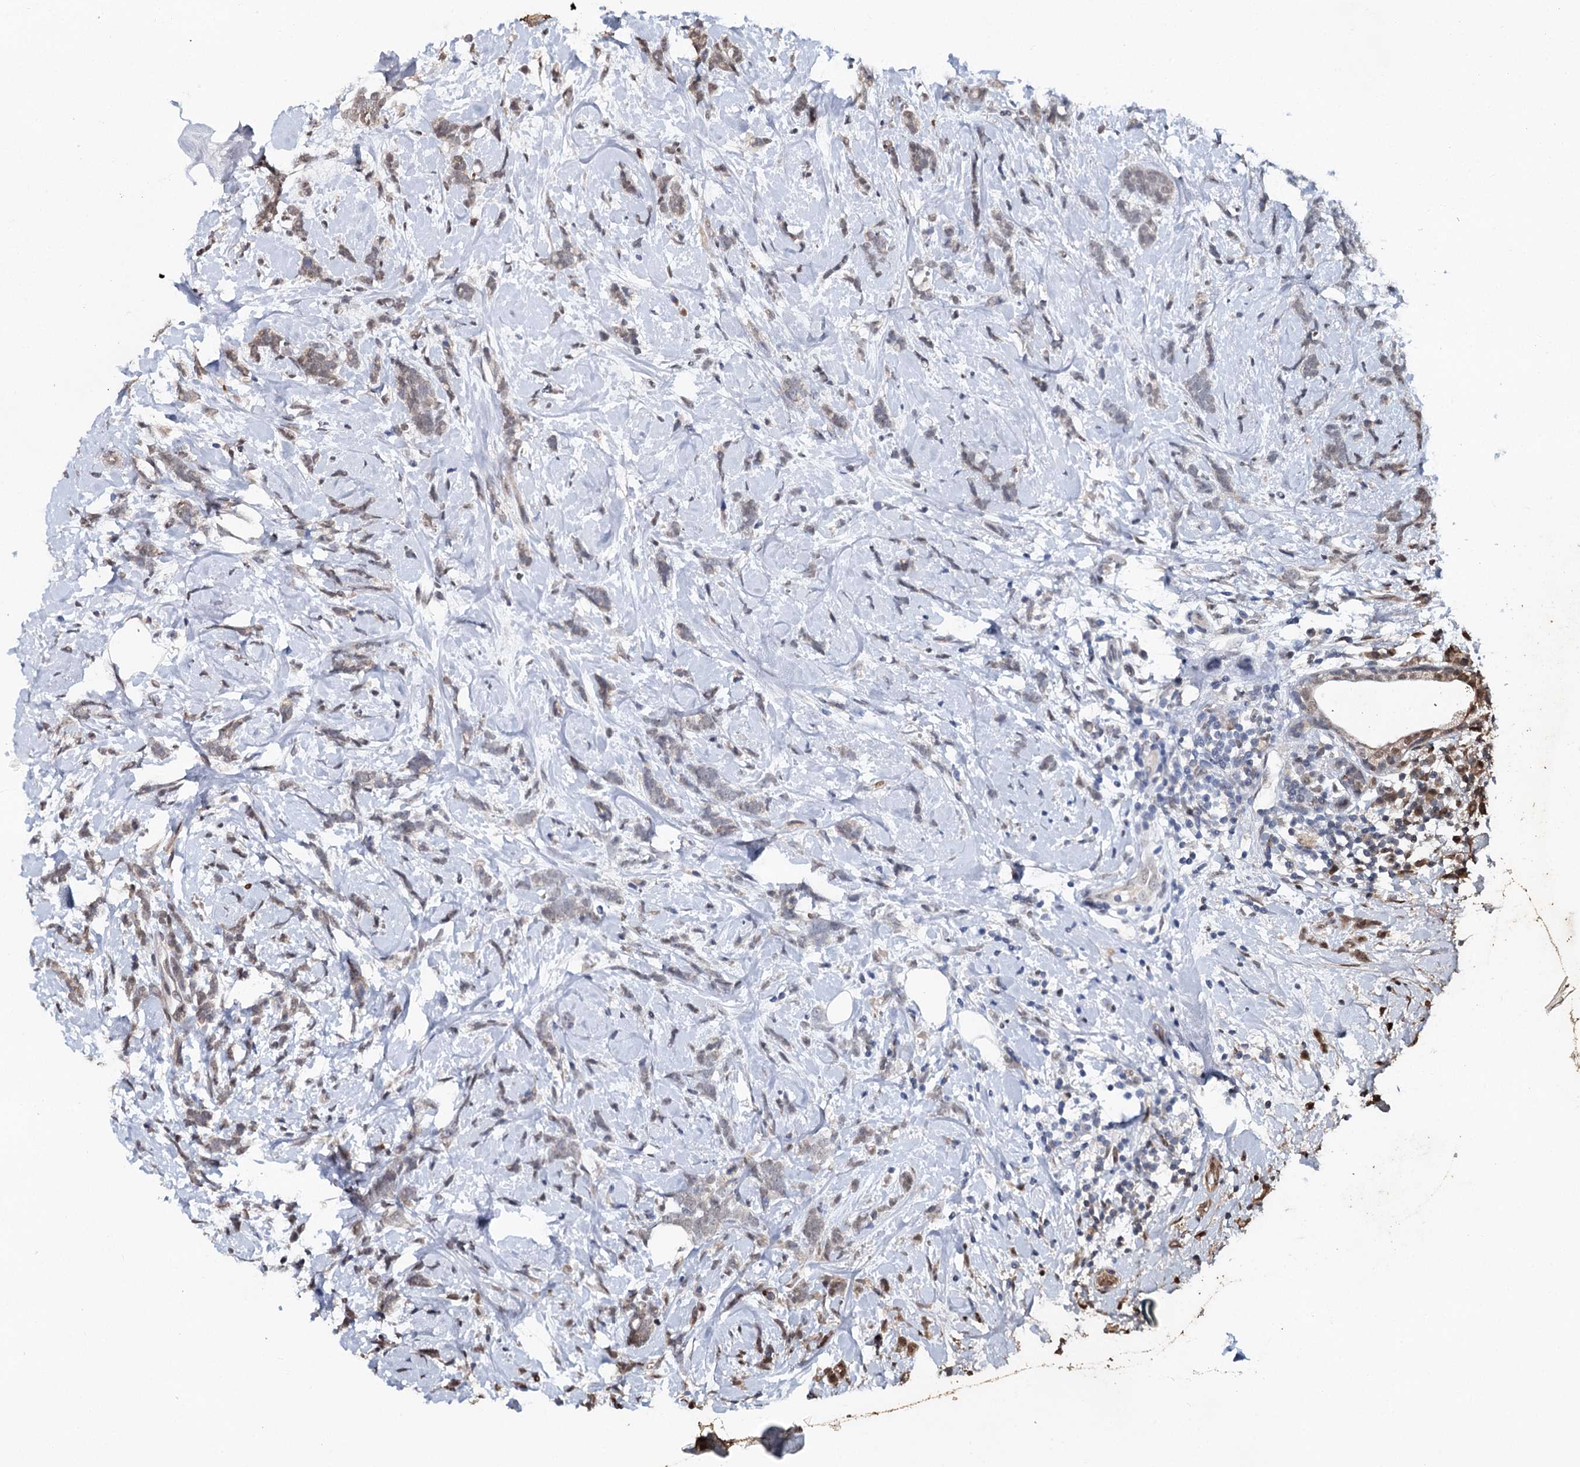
{"staining": {"intensity": "weak", "quantity": "25%-75%", "location": "cytoplasmic/membranous,nuclear"}, "tissue": "breast cancer", "cell_type": "Tumor cells", "image_type": "cancer", "snomed": [{"axis": "morphology", "description": "Lobular carcinoma"}, {"axis": "topography", "description": "Breast"}], "caption": "A micrograph showing weak cytoplasmic/membranous and nuclear staining in approximately 25%-75% of tumor cells in breast lobular carcinoma, as visualized by brown immunohistochemical staining.", "gene": "MYG1", "patient": {"sex": "female", "age": 58}}